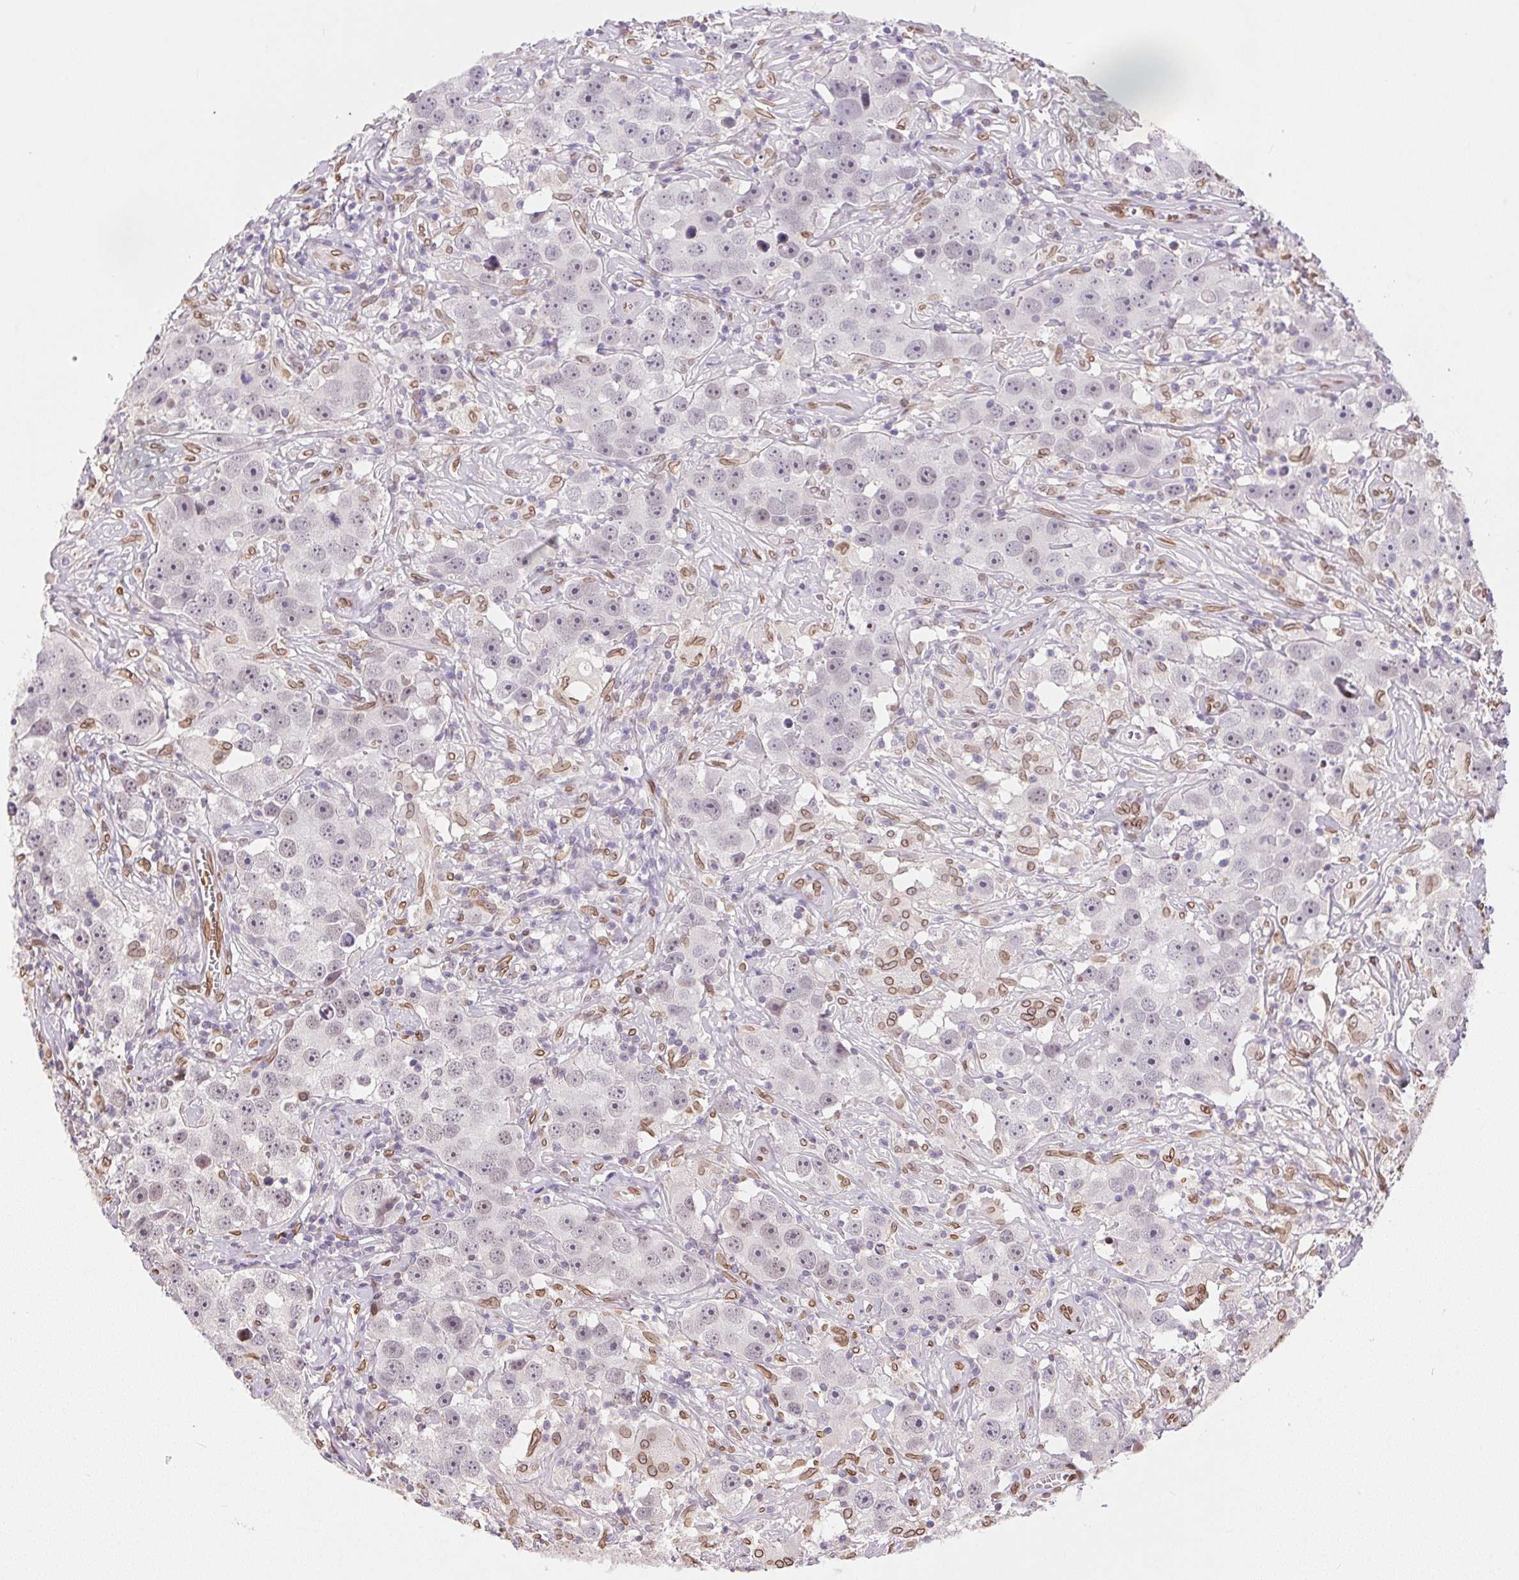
{"staining": {"intensity": "negative", "quantity": "none", "location": "none"}, "tissue": "testis cancer", "cell_type": "Tumor cells", "image_type": "cancer", "snomed": [{"axis": "morphology", "description": "Seminoma, NOS"}, {"axis": "topography", "description": "Testis"}], "caption": "High power microscopy photomicrograph of an immunohistochemistry (IHC) micrograph of seminoma (testis), revealing no significant expression in tumor cells.", "gene": "TMEM175", "patient": {"sex": "male", "age": 49}}